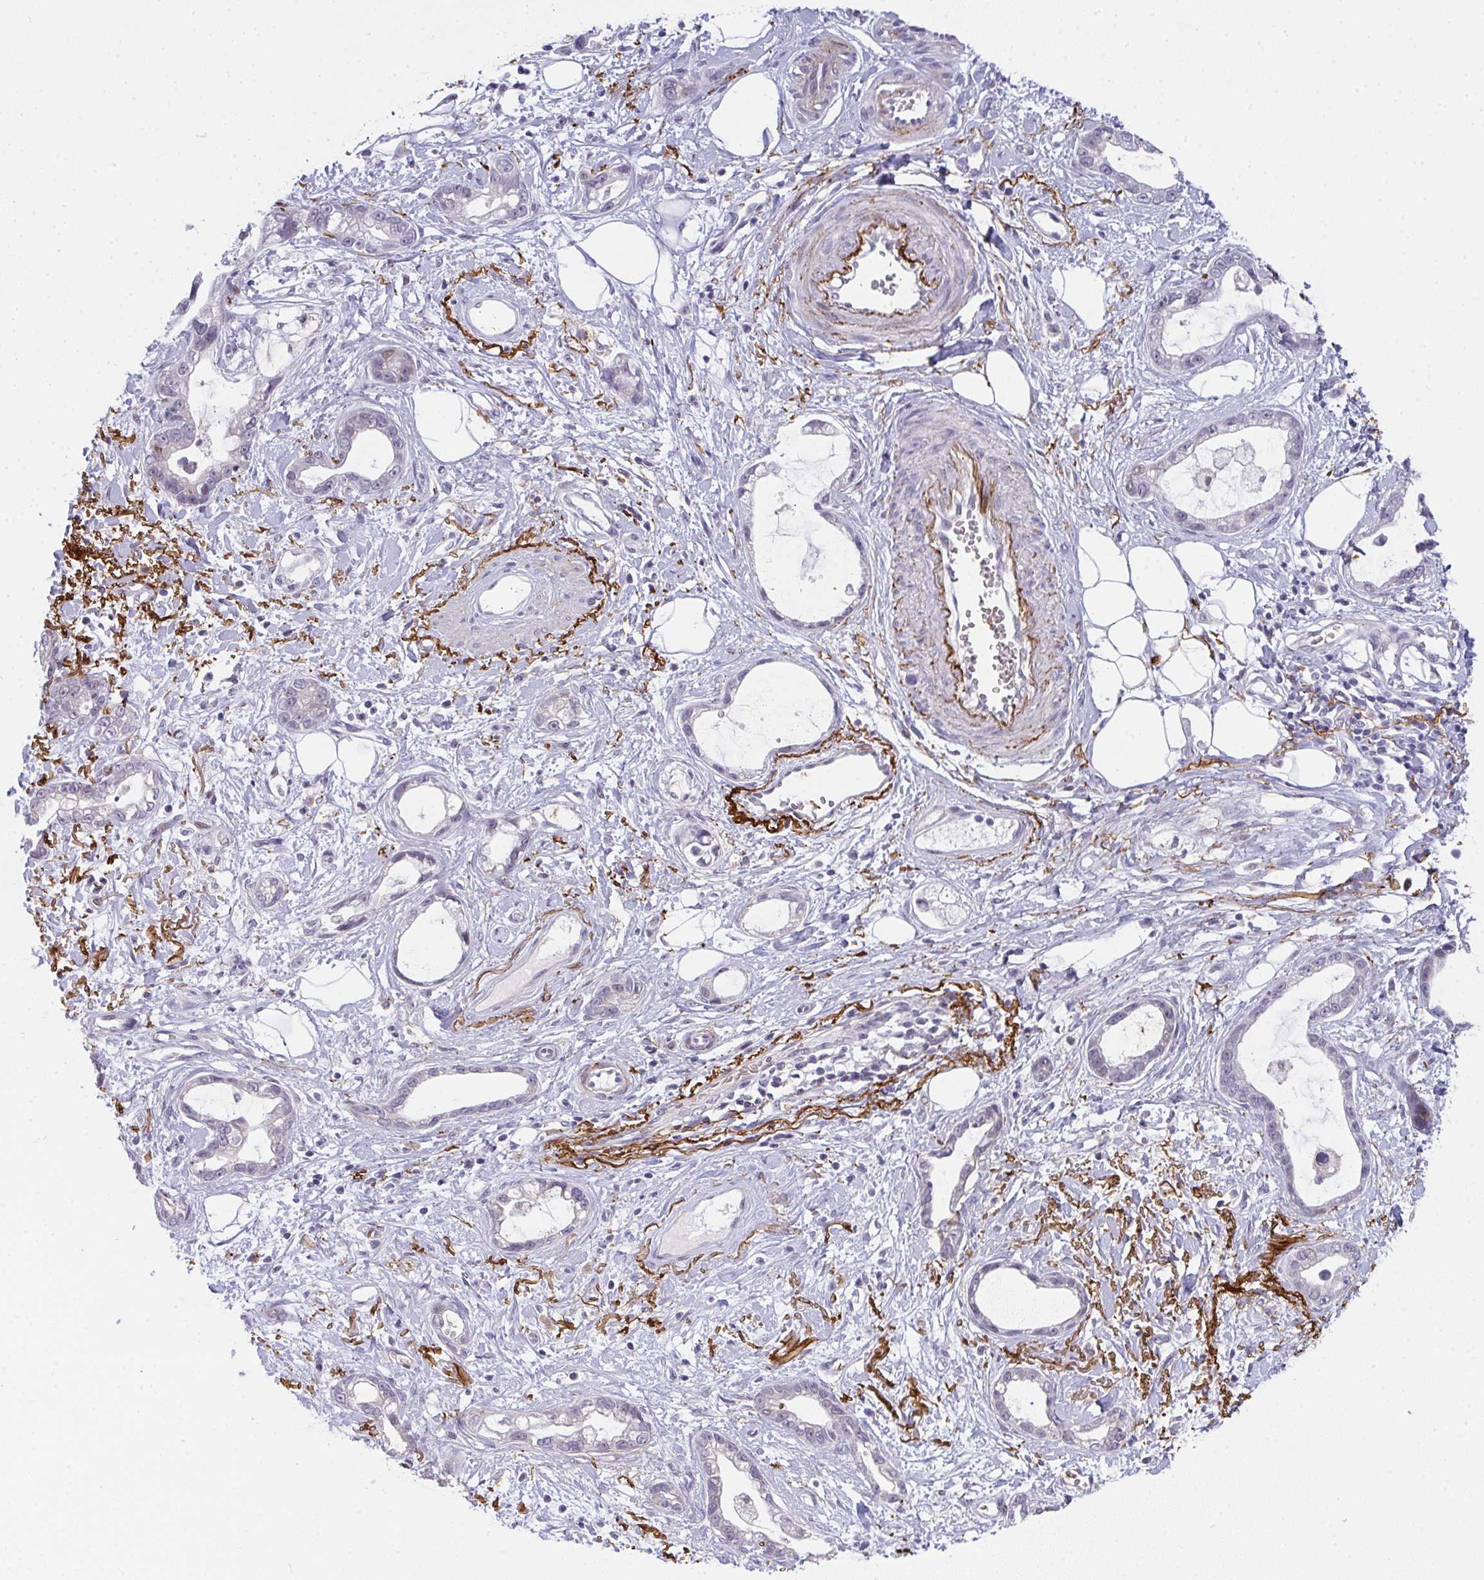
{"staining": {"intensity": "negative", "quantity": "none", "location": "none"}, "tissue": "stomach cancer", "cell_type": "Tumor cells", "image_type": "cancer", "snomed": [{"axis": "morphology", "description": "Adenocarcinoma, NOS"}, {"axis": "topography", "description": "Stomach"}], "caption": "There is no significant staining in tumor cells of stomach cancer.", "gene": "TNMD", "patient": {"sex": "male", "age": 55}}